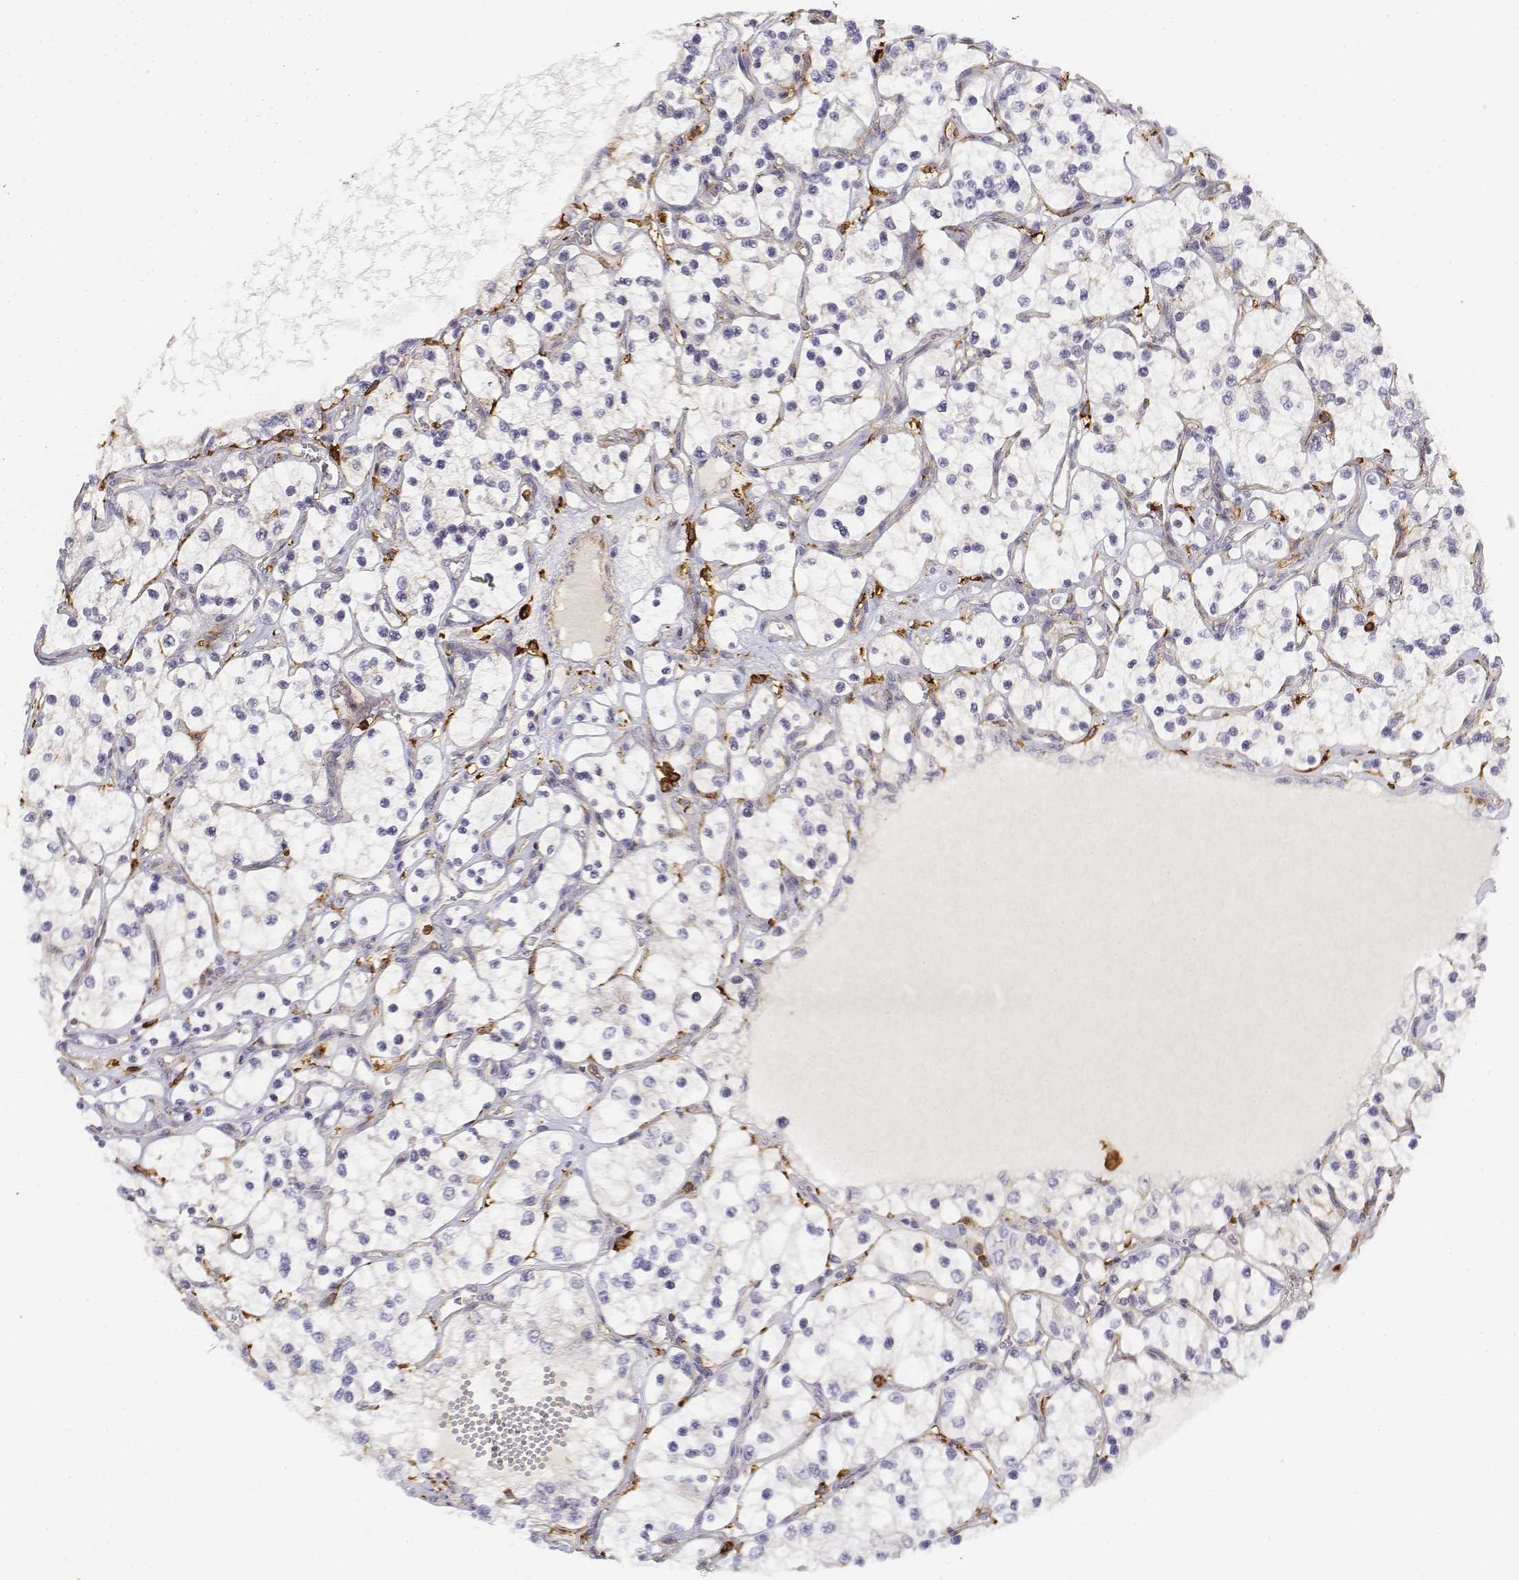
{"staining": {"intensity": "negative", "quantity": "none", "location": "none"}, "tissue": "renal cancer", "cell_type": "Tumor cells", "image_type": "cancer", "snomed": [{"axis": "morphology", "description": "Adenocarcinoma, NOS"}, {"axis": "topography", "description": "Kidney"}], "caption": "Immunohistochemistry (IHC) histopathology image of neoplastic tissue: renal adenocarcinoma stained with DAB reveals no significant protein staining in tumor cells. (DAB (3,3'-diaminobenzidine) immunohistochemistry (IHC) visualized using brightfield microscopy, high magnification).", "gene": "CD14", "patient": {"sex": "female", "age": 69}}